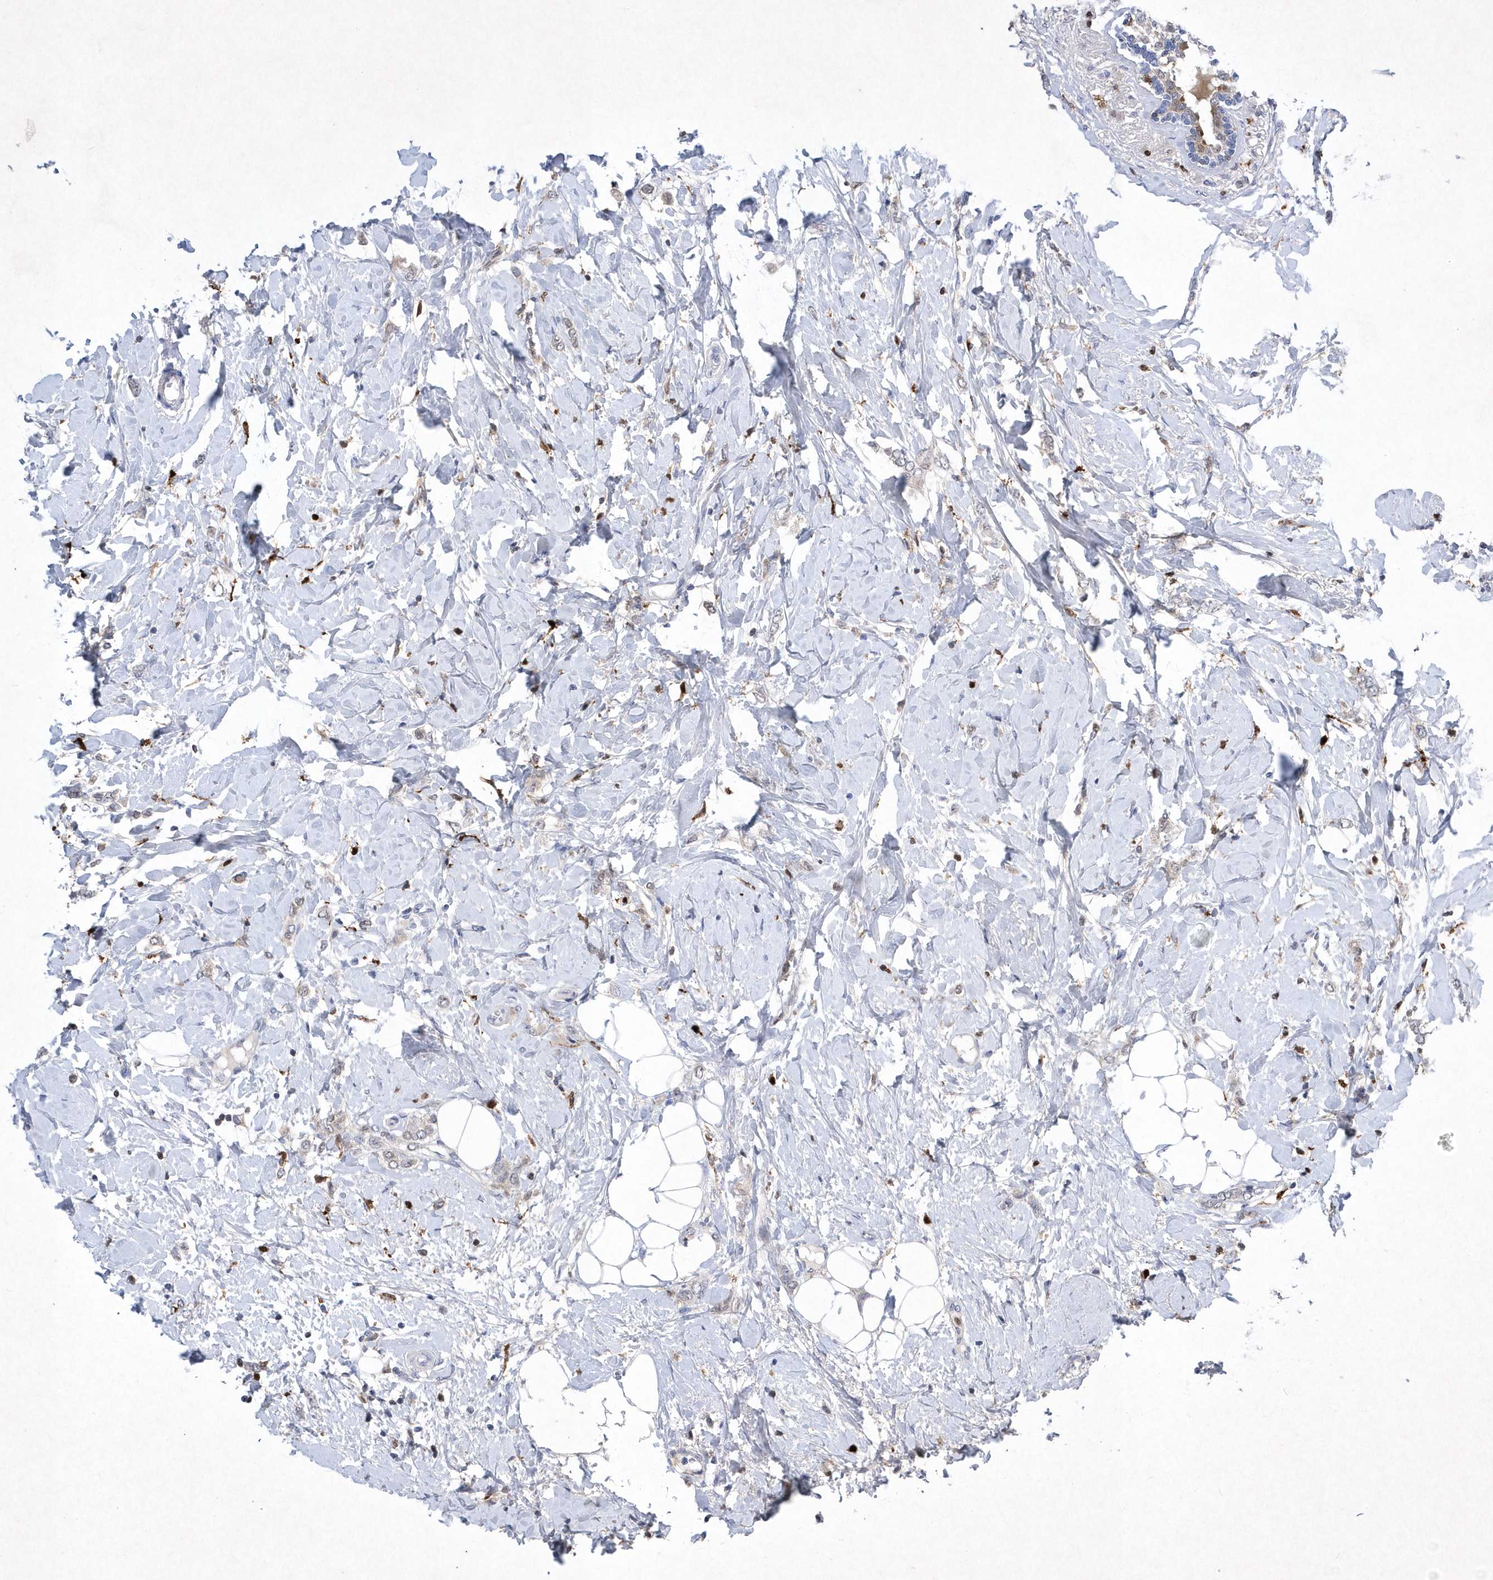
{"staining": {"intensity": "negative", "quantity": "none", "location": "none"}, "tissue": "breast cancer", "cell_type": "Tumor cells", "image_type": "cancer", "snomed": [{"axis": "morphology", "description": "Normal tissue, NOS"}, {"axis": "morphology", "description": "Lobular carcinoma"}, {"axis": "topography", "description": "Breast"}], "caption": "This is an immunohistochemistry histopathology image of lobular carcinoma (breast). There is no positivity in tumor cells.", "gene": "BHLHA15", "patient": {"sex": "female", "age": 47}}